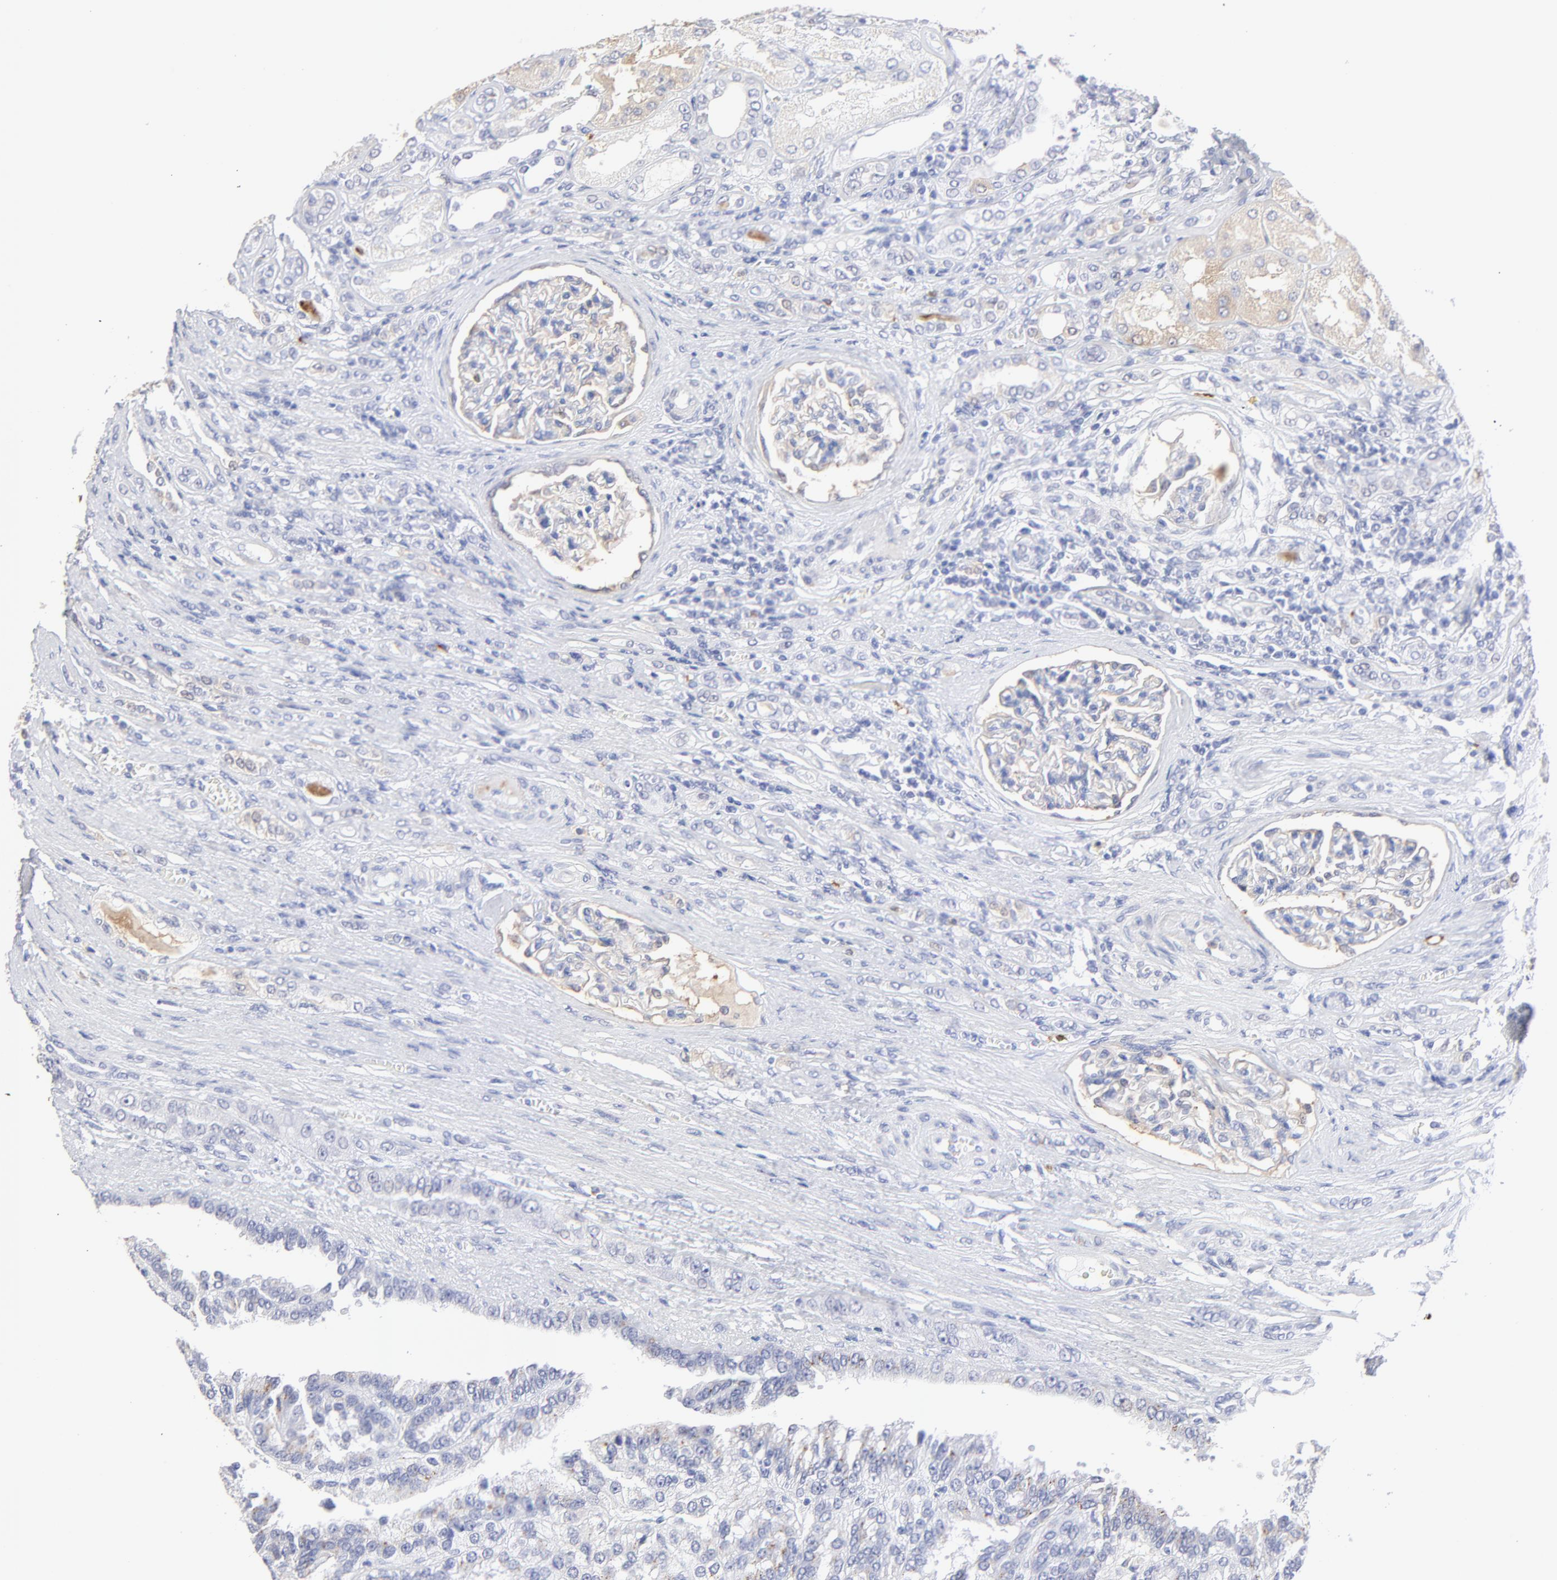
{"staining": {"intensity": "negative", "quantity": "none", "location": "none"}, "tissue": "renal cancer", "cell_type": "Tumor cells", "image_type": "cancer", "snomed": [{"axis": "morphology", "description": "Adenocarcinoma, NOS"}, {"axis": "topography", "description": "Kidney"}], "caption": "A high-resolution image shows immunohistochemistry staining of renal adenocarcinoma, which shows no significant staining in tumor cells. Brightfield microscopy of immunohistochemistry stained with DAB (brown) and hematoxylin (blue), captured at high magnification.", "gene": "SMARCA1", "patient": {"sex": "male", "age": 46}}